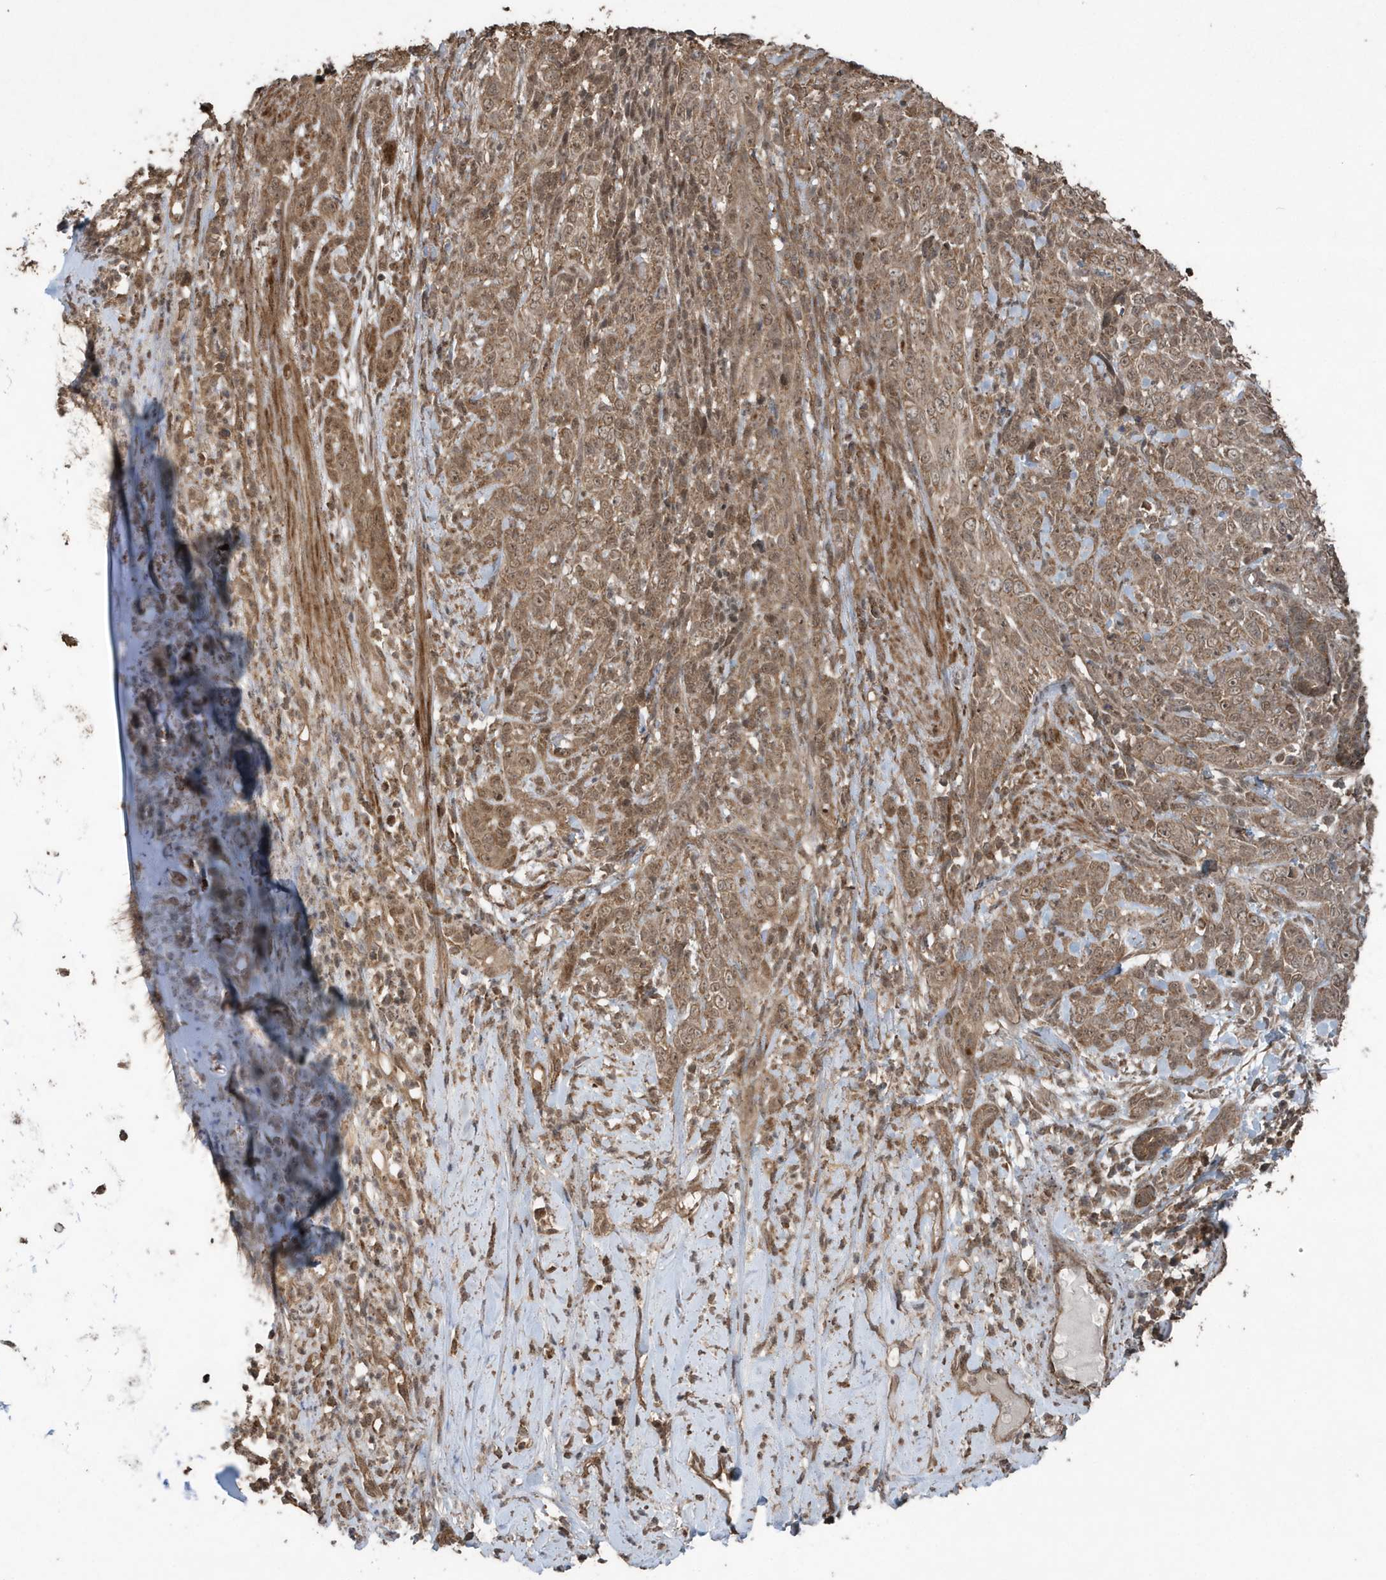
{"staining": {"intensity": "moderate", "quantity": ">75%", "location": "cytoplasmic/membranous,nuclear"}, "tissue": "adipose tissue", "cell_type": "Adipocytes", "image_type": "normal", "snomed": [{"axis": "morphology", "description": "Normal tissue, NOS"}, {"axis": "morphology", "description": "Basal cell carcinoma"}, {"axis": "topography", "description": "Cartilage tissue"}, {"axis": "topography", "description": "Nasopharynx"}, {"axis": "topography", "description": "Oral tissue"}], "caption": "Immunohistochemical staining of benign human adipose tissue demonstrates >75% levels of moderate cytoplasmic/membranous,nuclear protein positivity in approximately >75% of adipocytes.", "gene": "PAXBP1", "patient": {"sex": "female", "age": 77}}